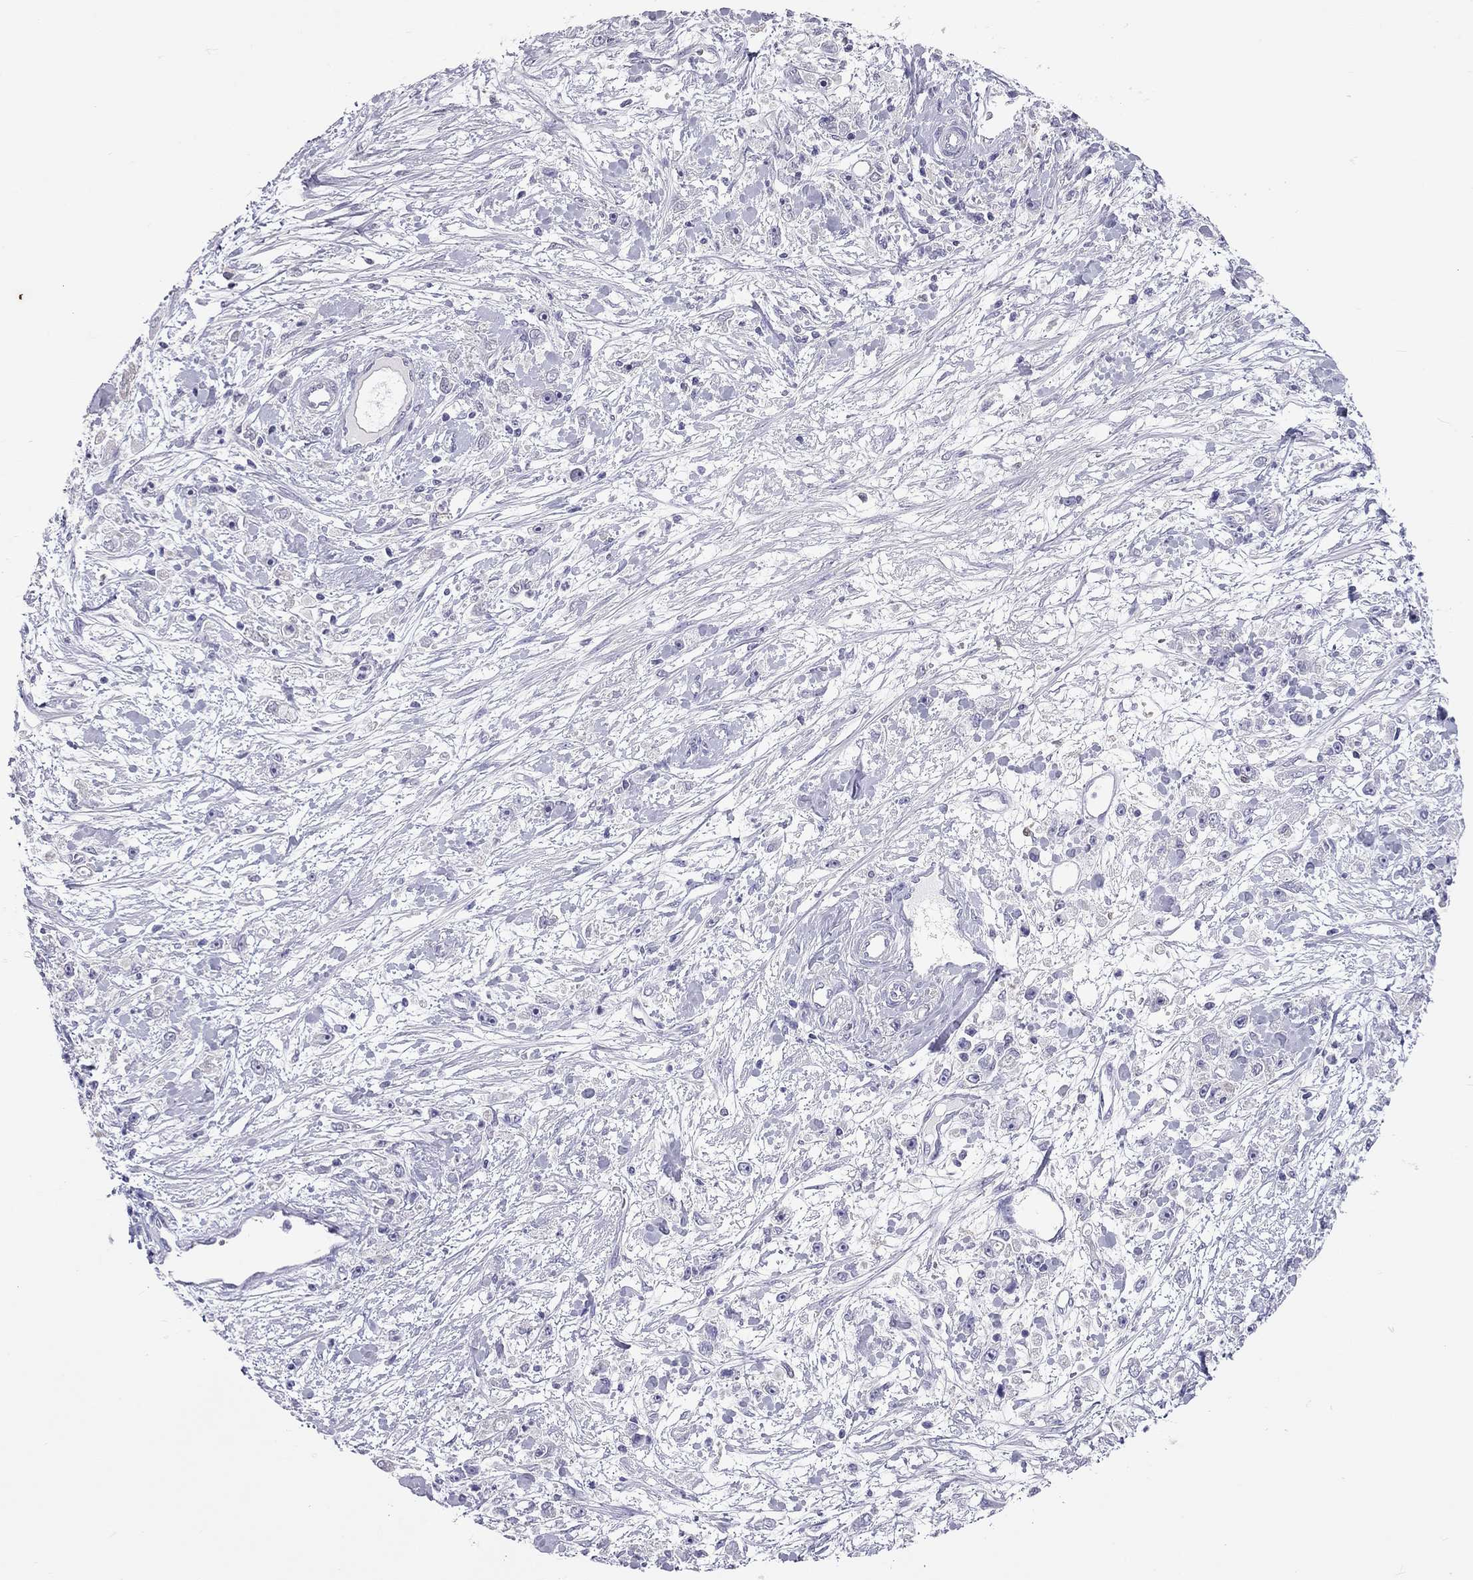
{"staining": {"intensity": "negative", "quantity": "none", "location": "none"}, "tissue": "stomach cancer", "cell_type": "Tumor cells", "image_type": "cancer", "snomed": [{"axis": "morphology", "description": "Adenocarcinoma, NOS"}, {"axis": "topography", "description": "Stomach"}], "caption": "Tumor cells show no significant protein expression in stomach cancer (adenocarcinoma). (Stains: DAB (3,3'-diaminobenzidine) immunohistochemistry (IHC) with hematoxylin counter stain, Microscopy: brightfield microscopy at high magnification).", "gene": "PPP1R3A", "patient": {"sex": "female", "age": 59}}